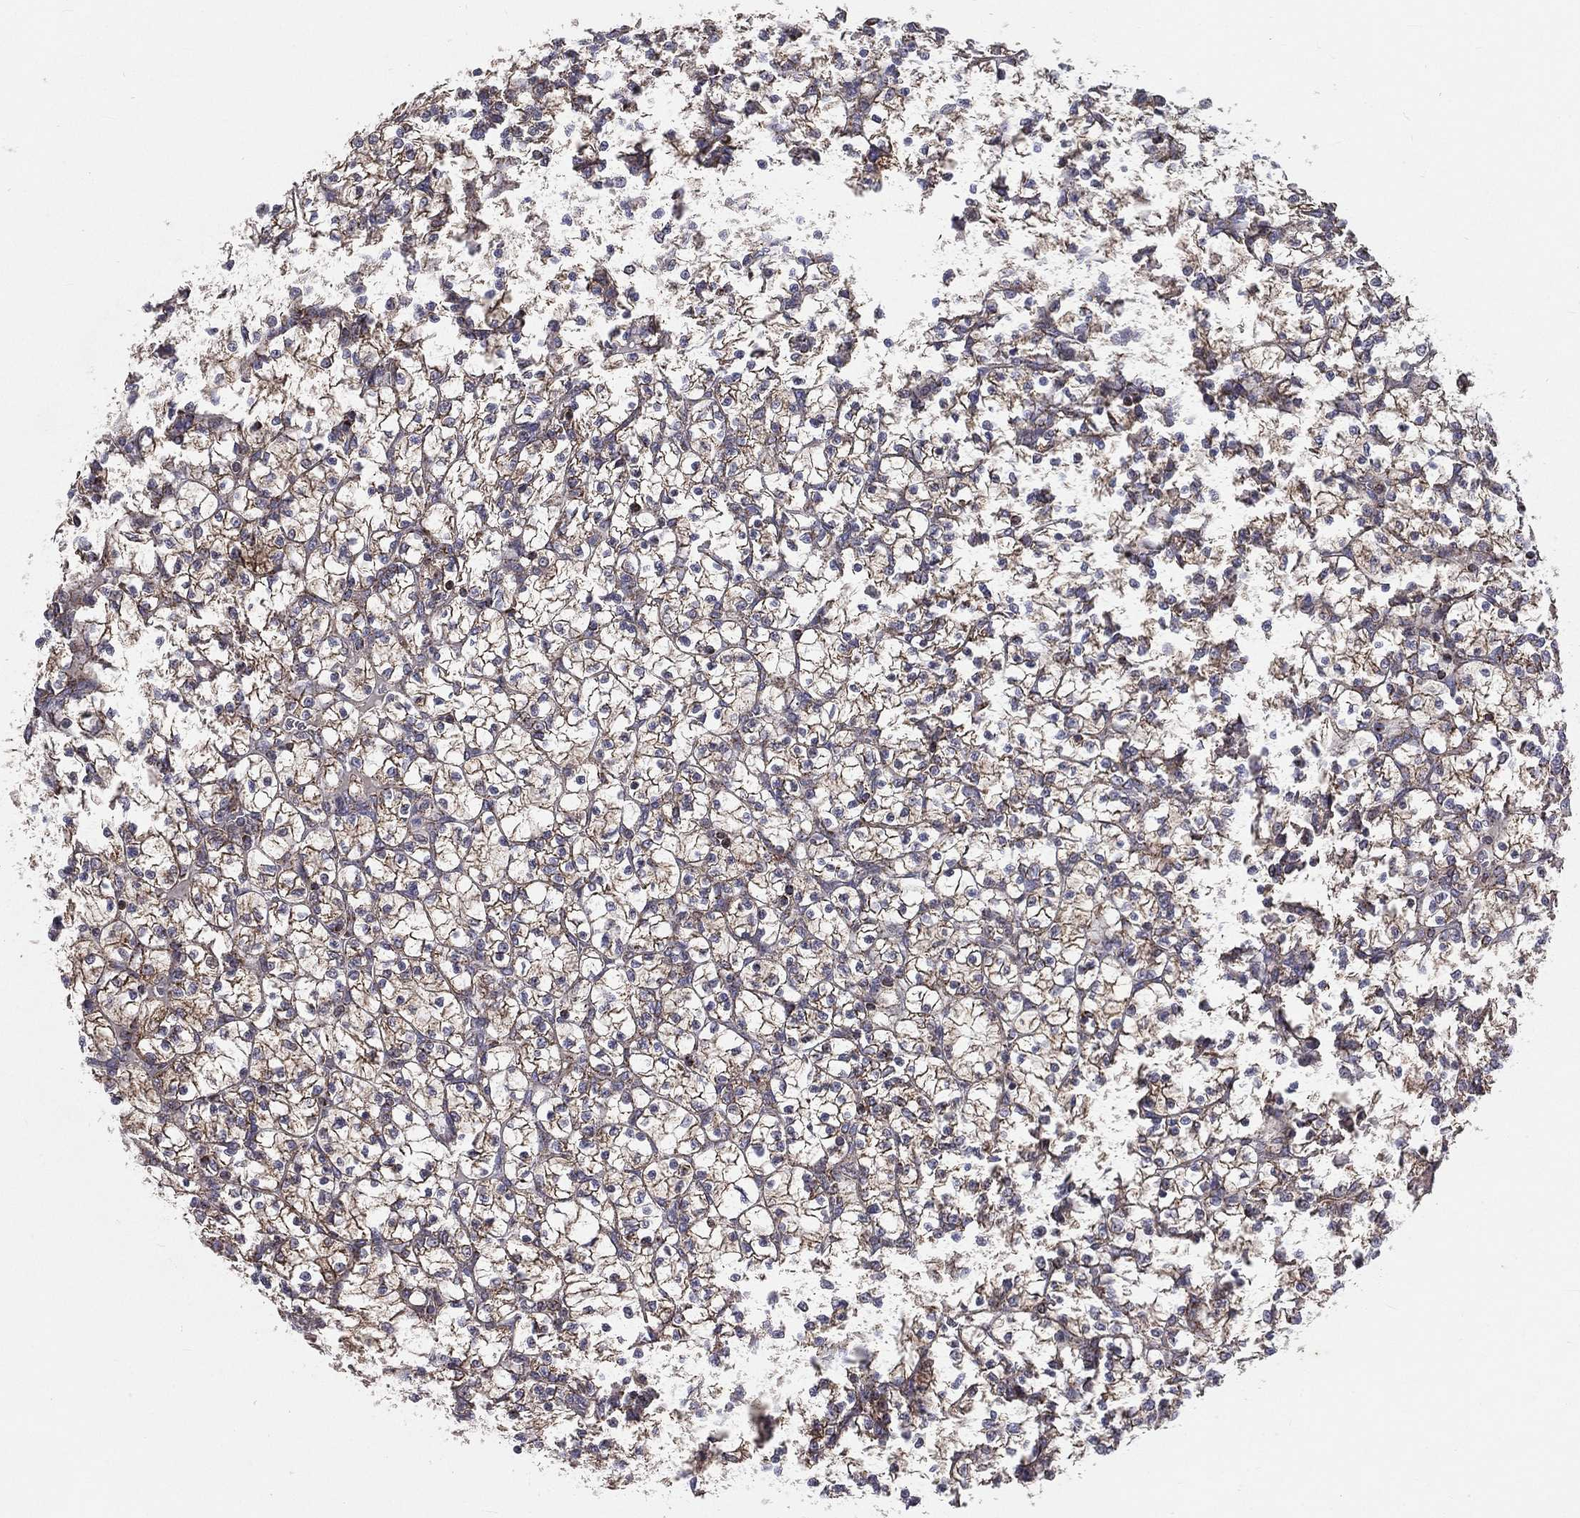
{"staining": {"intensity": "moderate", "quantity": ">75%", "location": "cytoplasmic/membranous"}, "tissue": "renal cancer", "cell_type": "Tumor cells", "image_type": "cancer", "snomed": [{"axis": "morphology", "description": "Adenocarcinoma, NOS"}, {"axis": "topography", "description": "Kidney"}], "caption": "DAB (3,3'-diaminobenzidine) immunohistochemical staining of renal cancer (adenocarcinoma) shows moderate cytoplasmic/membranous protein positivity in about >75% of tumor cells. (DAB (3,3'-diaminobenzidine) IHC with brightfield microscopy, high magnification).", "gene": "GPD1", "patient": {"sex": "female", "age": 89}}